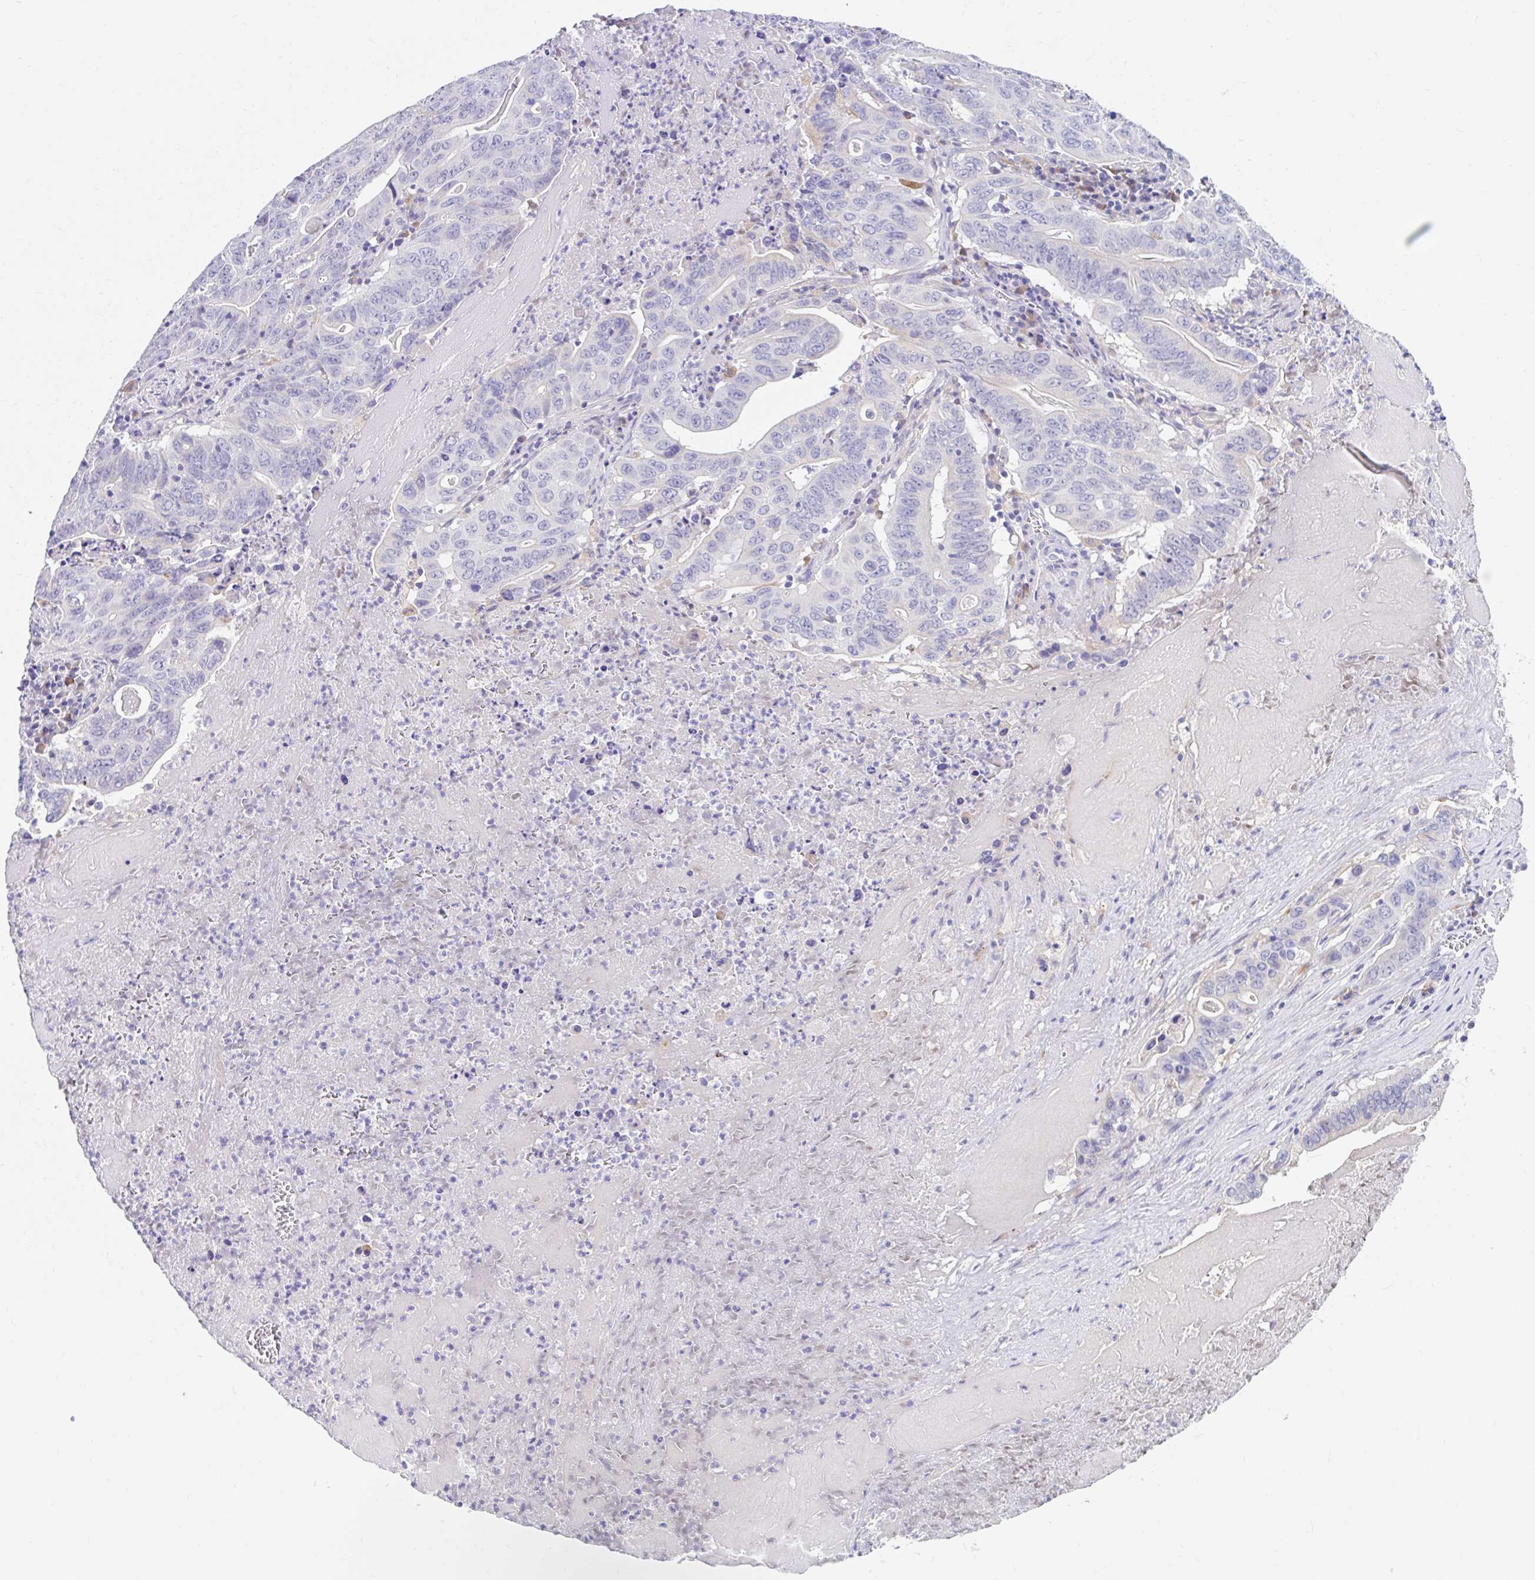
{"staining": {"intensity": "negative", "quantity": "none", "location": "none"}, "tissue": "lung cancer", "cell_type": "Tumor cells", "image_type": "cancer", "snomed": [{"axis": "morphology", "description": "Adenocarcinoma, NOS"}, {"axis": "topography", "description": "Lung"}], "caption": "Micrograph shows no significant protein staining in tumor cells of lung cancer.", "gene": "ZNF33A", "patient": {"sex": "female", "age": 60}}